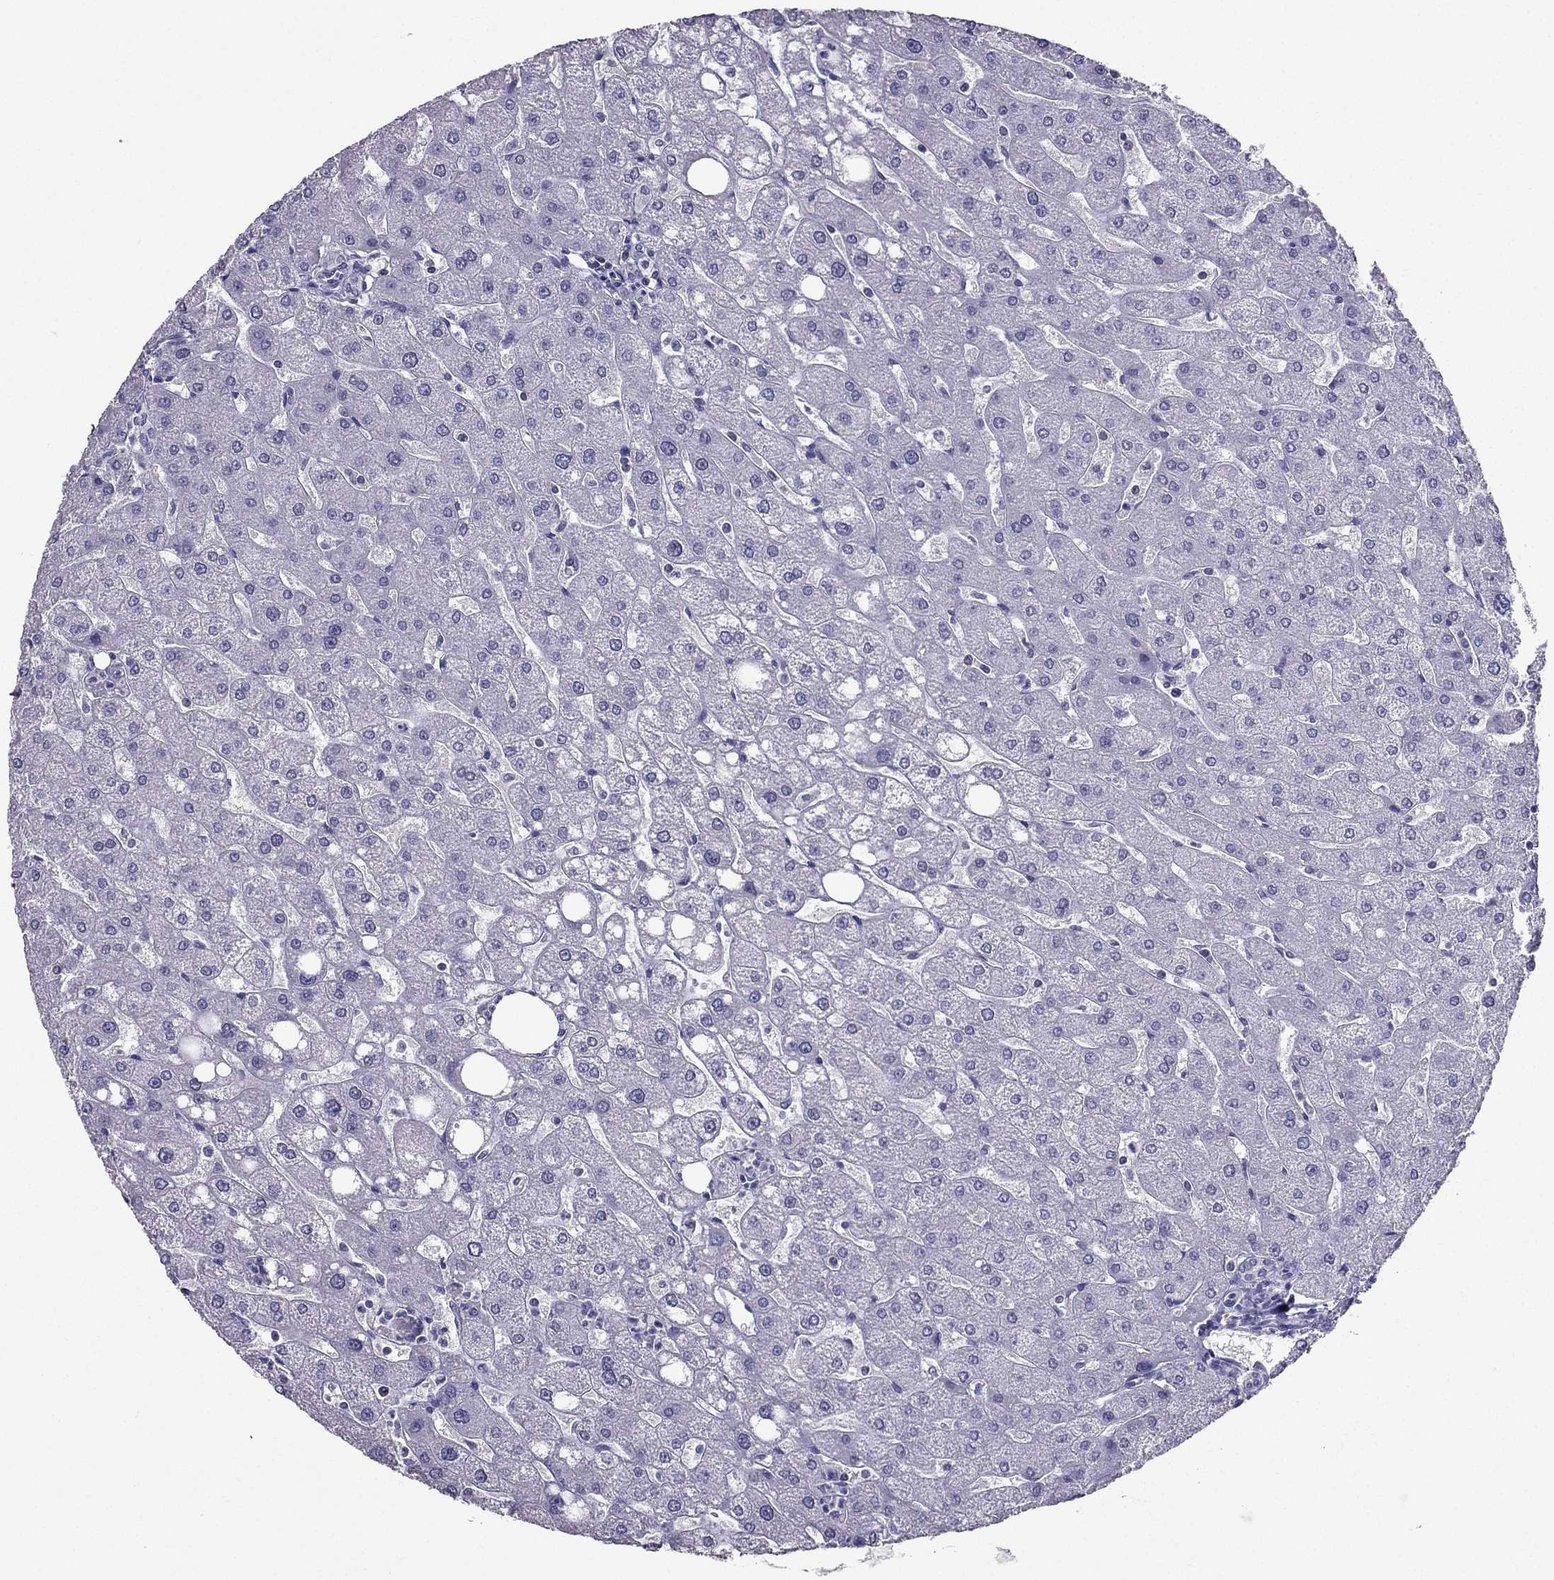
{"staining": {"intensity": "negative", "quantity": "none", "location": "none"}, "tissue": "liver", "cell_type": "Cholangiocytes", "image_type": "normal", "snomed": [{"axis": "morphology", "description": "Normal tissue, NOS"}, {"axis": "topography", "description": "Liver"}], "caption": "Immunohistochemical staining of normal liver reveals no significant expression in cholangiocytes. (Stains: DAB immunohistochemistry with hematoxylin counter stain, Microscopy: brightfield microscopy at high magnification).", "gene": "AAK1", "patient": {"sex": "male", "age": 67}}